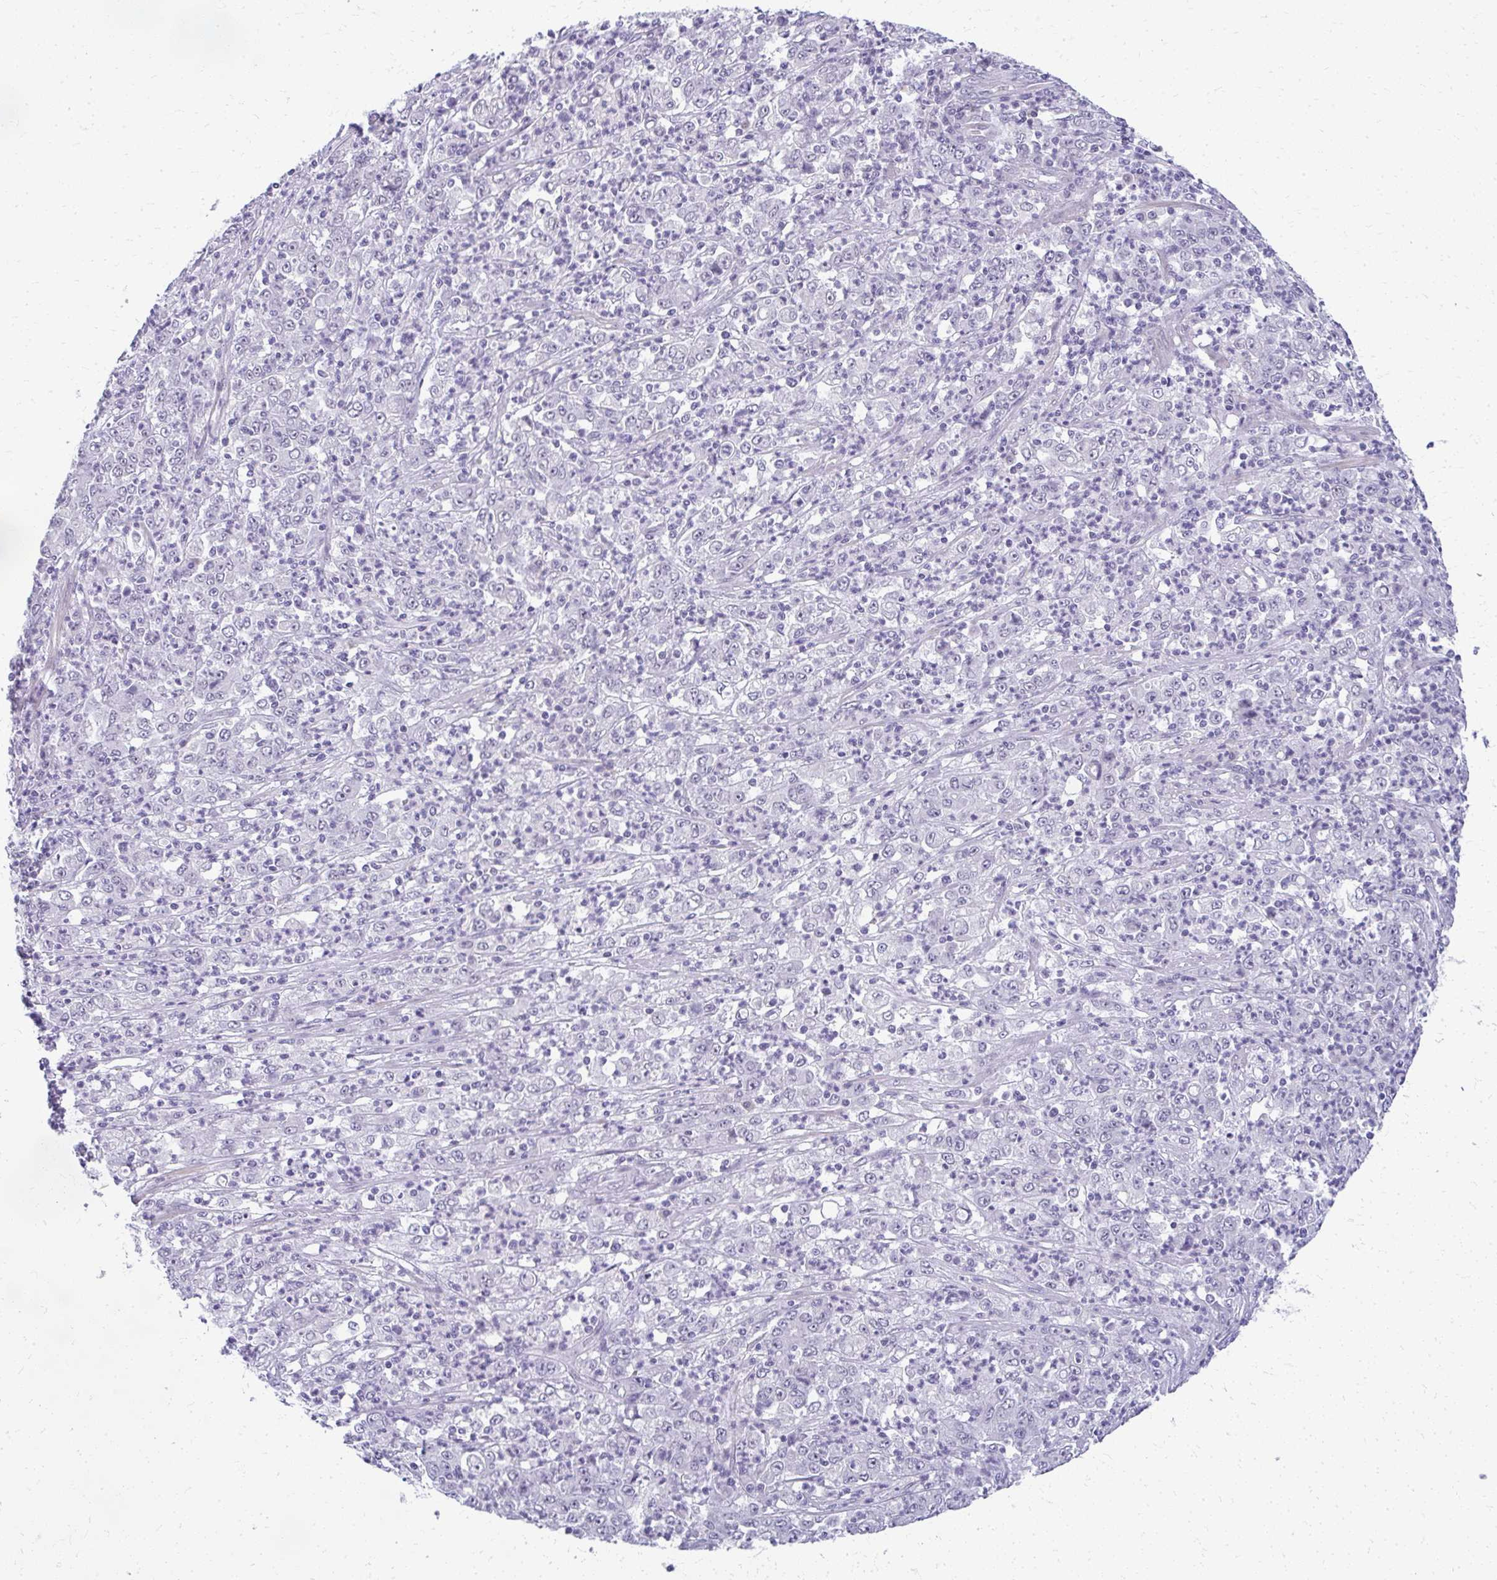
{"staining": {"intensity": "negative", "quantity": "none", "location": "none"}, "tissue": "stomach cancer", "cell_type": "Tumor cells", "image_type": "cancer", "snomed": [{"axis": "morphology", "description": "Adenocarcinoma, NOS"}, {"axis": "topography", "description": "Stomach, lower"}], "caption": "The micrograph displays no significant expression in tumor cells of stomach adenocarcinoma.", "gene": "TEX33", "patient": {"sex": "female", "age": 71}}